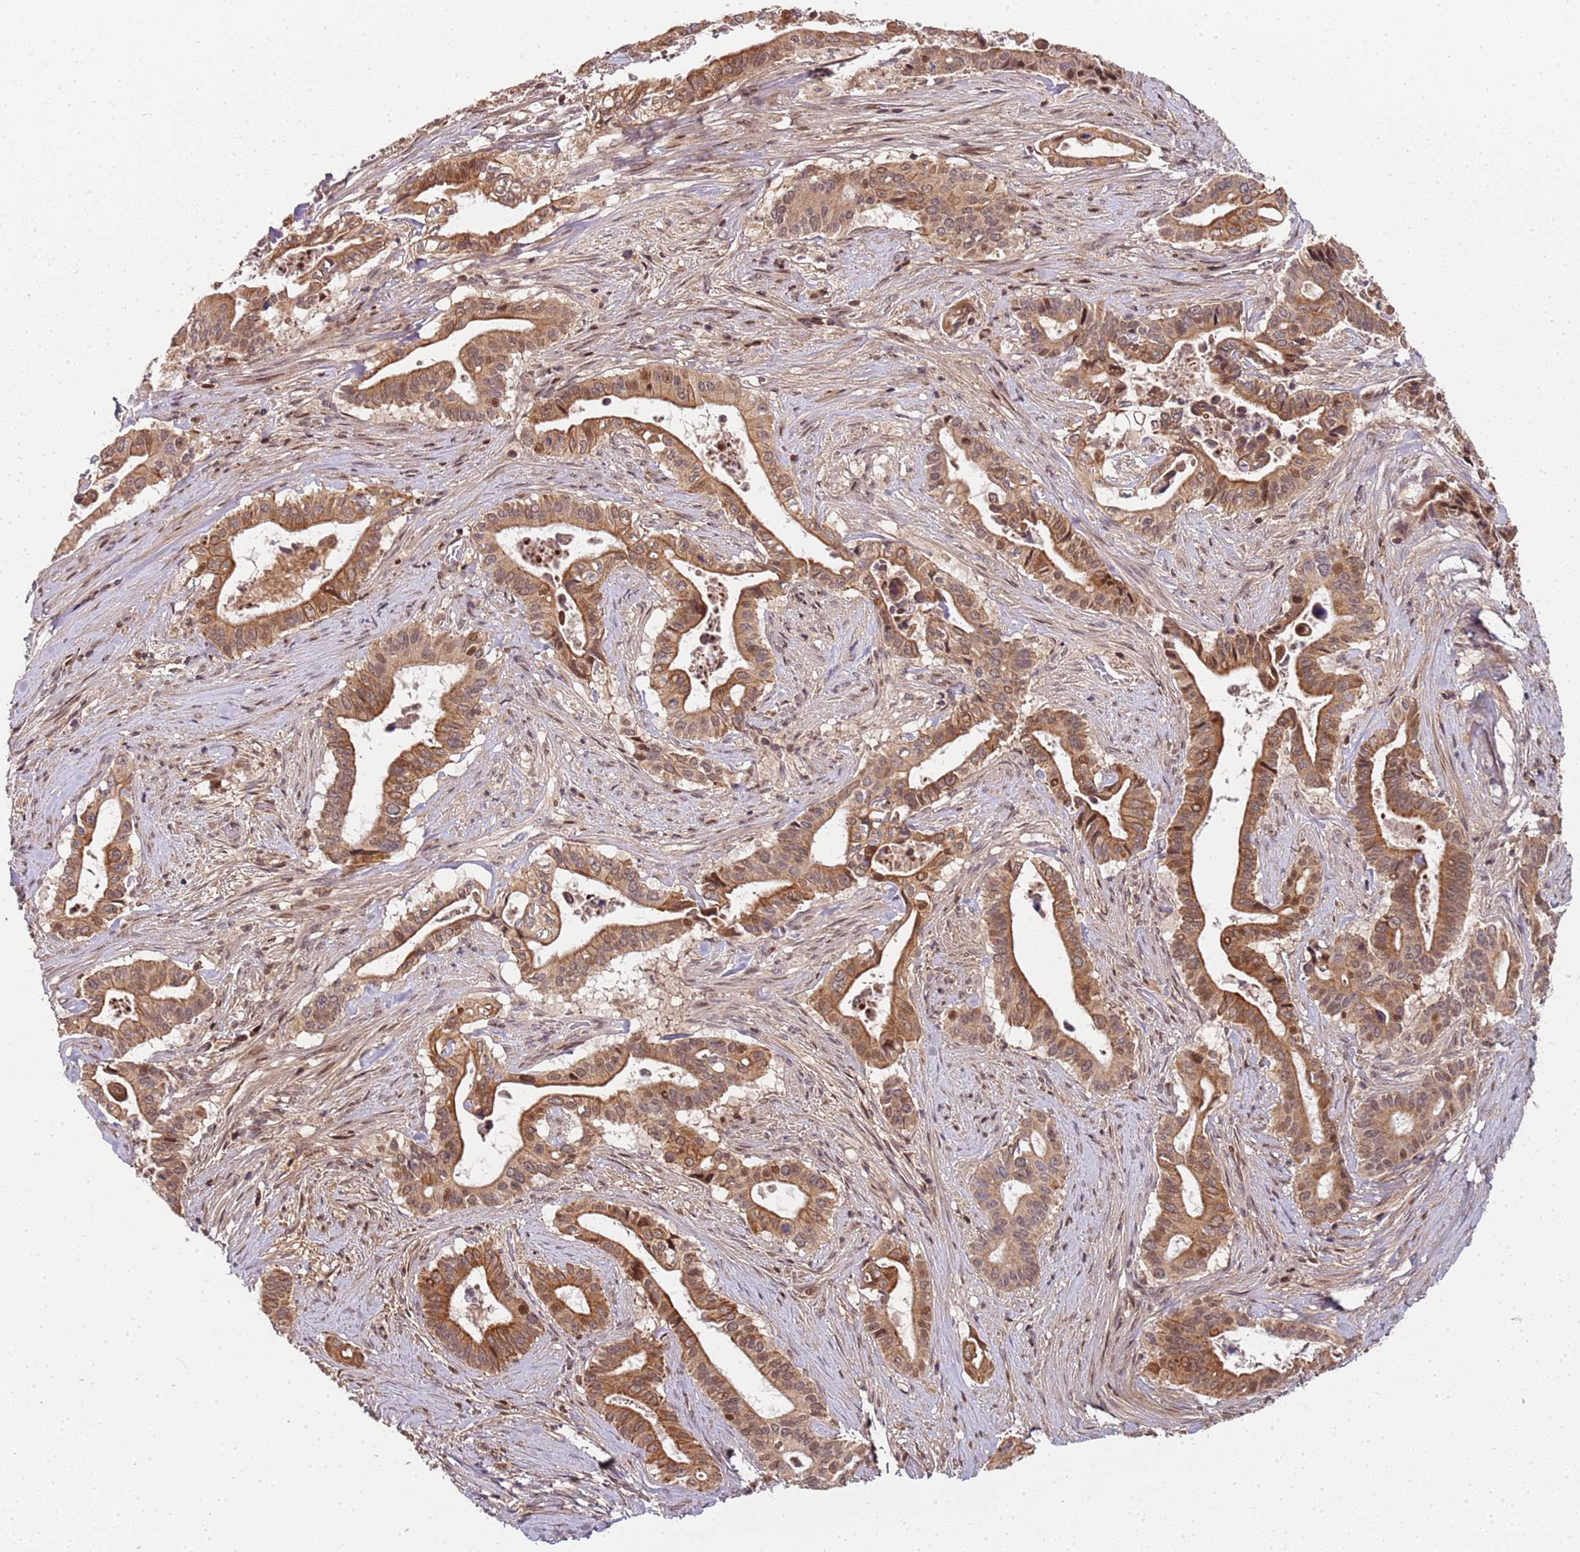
{"staining": {"intensity": "moderate", "quantity": ">75%", "location": "cytoplasmic/membranous"}, "tissue": "pancreatic cancer", "cell_type": "Tumor cells", "image_type": "cancer", "snomed": [{"axis": "morphology", "description": "Adenocarcinoma, NOS"}, {"axis": "topography", "description": "Pancreas"}], "caption": "The immunohistochemical stain shows moderate cytoplasmic/membranous positivity in tumor cells of pancreatic adenocarcinoma tissue. The protein is shown in brown color, while the nuclei are stained blue.", "gene": "EDC3", "patient": {"sex": "female", "age": 77}}